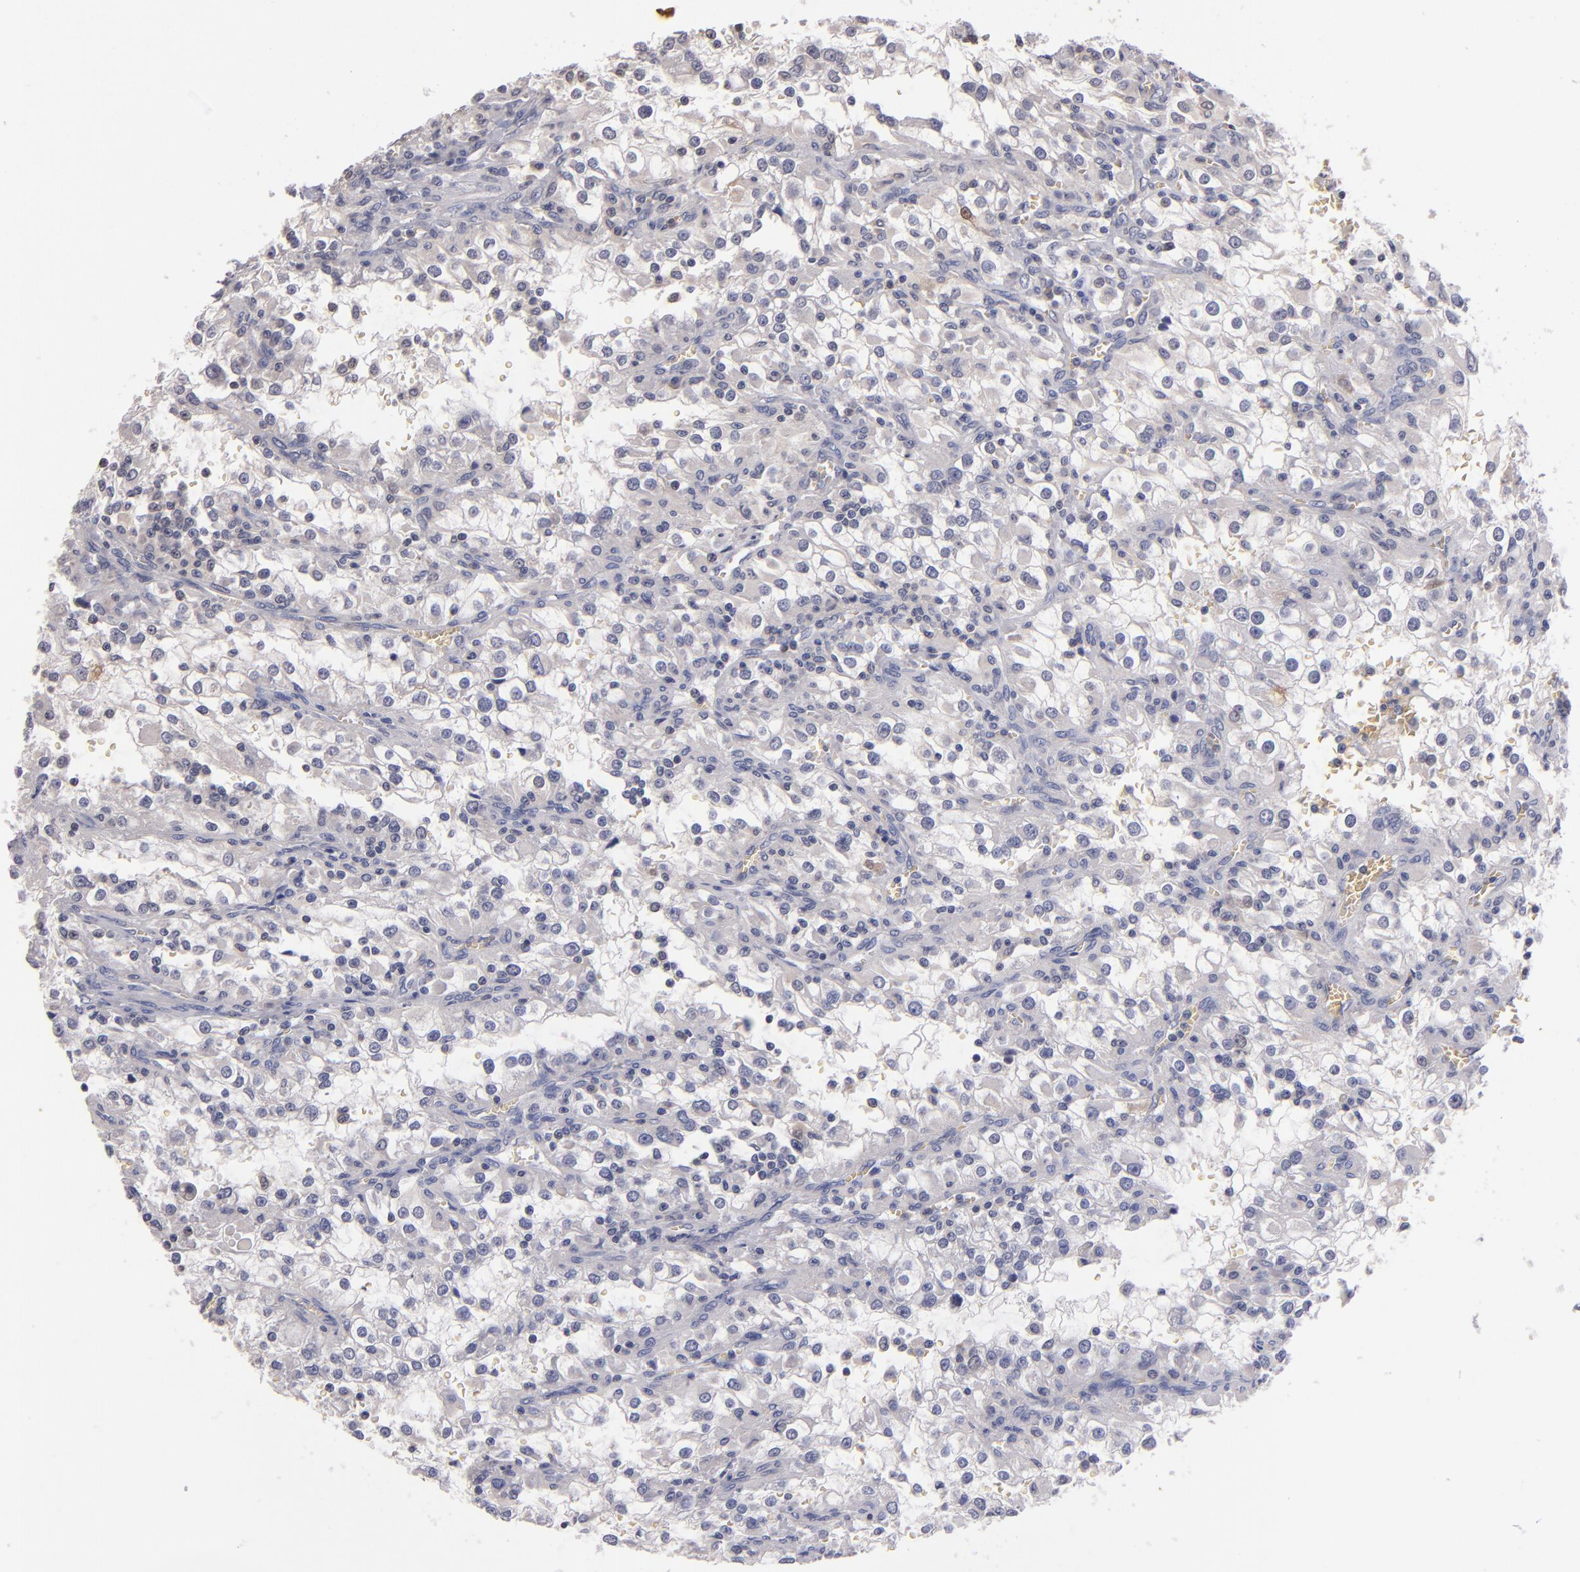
{"staining": {"intensity": "negative", "quantity": "none", "location": "none"}, "tissue": "renal cancer", "cell_type": "Tumor cells", "image_type": "cancer", "snomed": [{"axis": "morphology", "description": "Adenocarcinoma, NOS"}, {"axis": "topography", "description": "Kidney"}], "caption": "High magnification brightfield microscopy of adenocarcinoma (renal) stained with DAB (3,3'-diaminobenzidine) (brown) and counterstained with hematoxylin (blue): tumor cells show no significant expression.", "gene": "S100A1", "patient": {"sex": "female", "age": 52}}